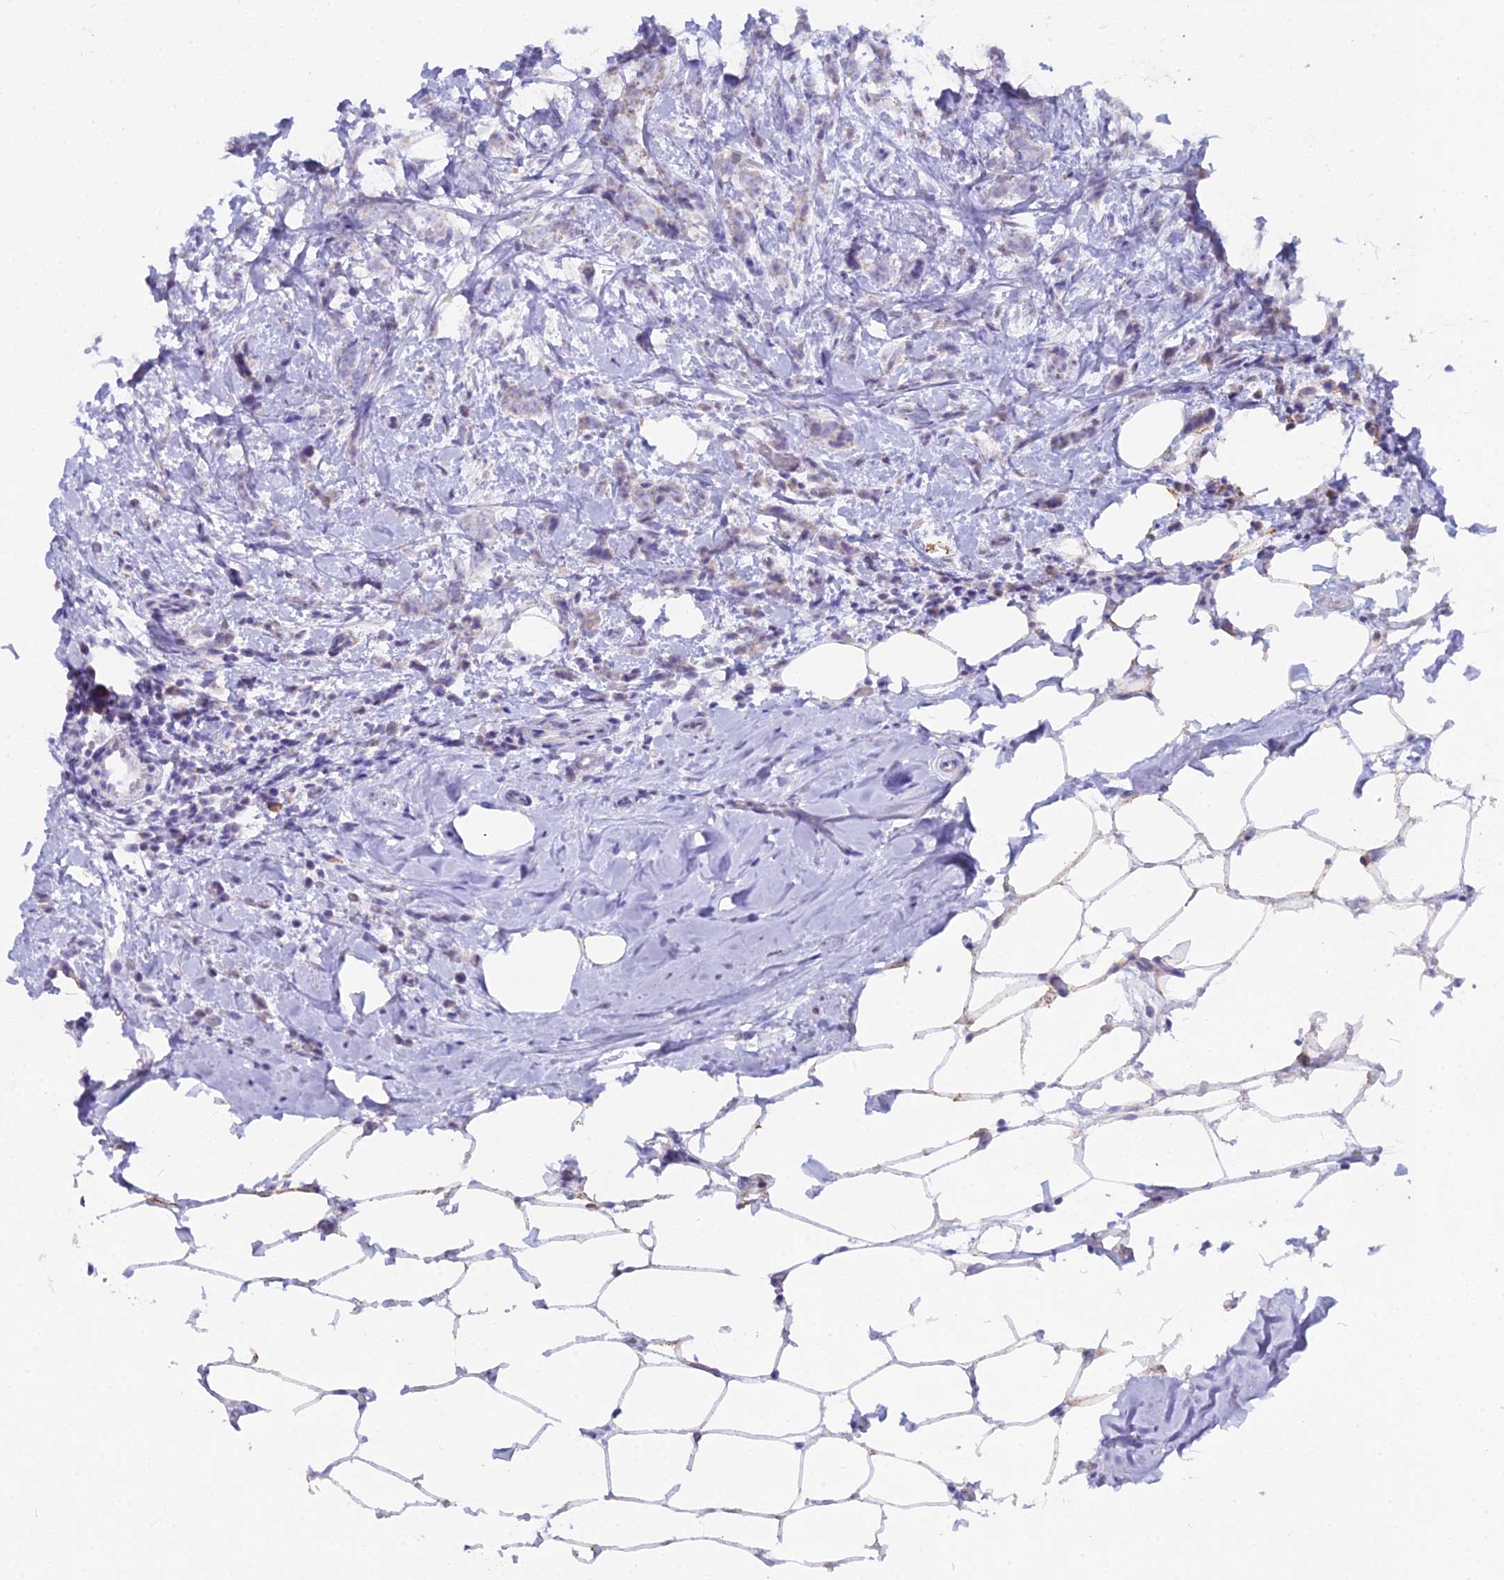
{"staining": {"intensity": "weak", "quantity": "<25%", "location": "cytoplasmic/membranous"}, "tissue": "breast cancer", "cell_type": "Tumor cells", "image_type": "cancer", "snomed": [{"axis": "morphology", "description": "Lobular carcinoma"}, {"axis": "topography", "description": "Breast"}], "caption": "Immunohistochemistry of lobular carcinoma (breast) exhibits no positivity in tumor cells.", "gene": "CGB2", "patient": {"sex": "female", "age": 58}}